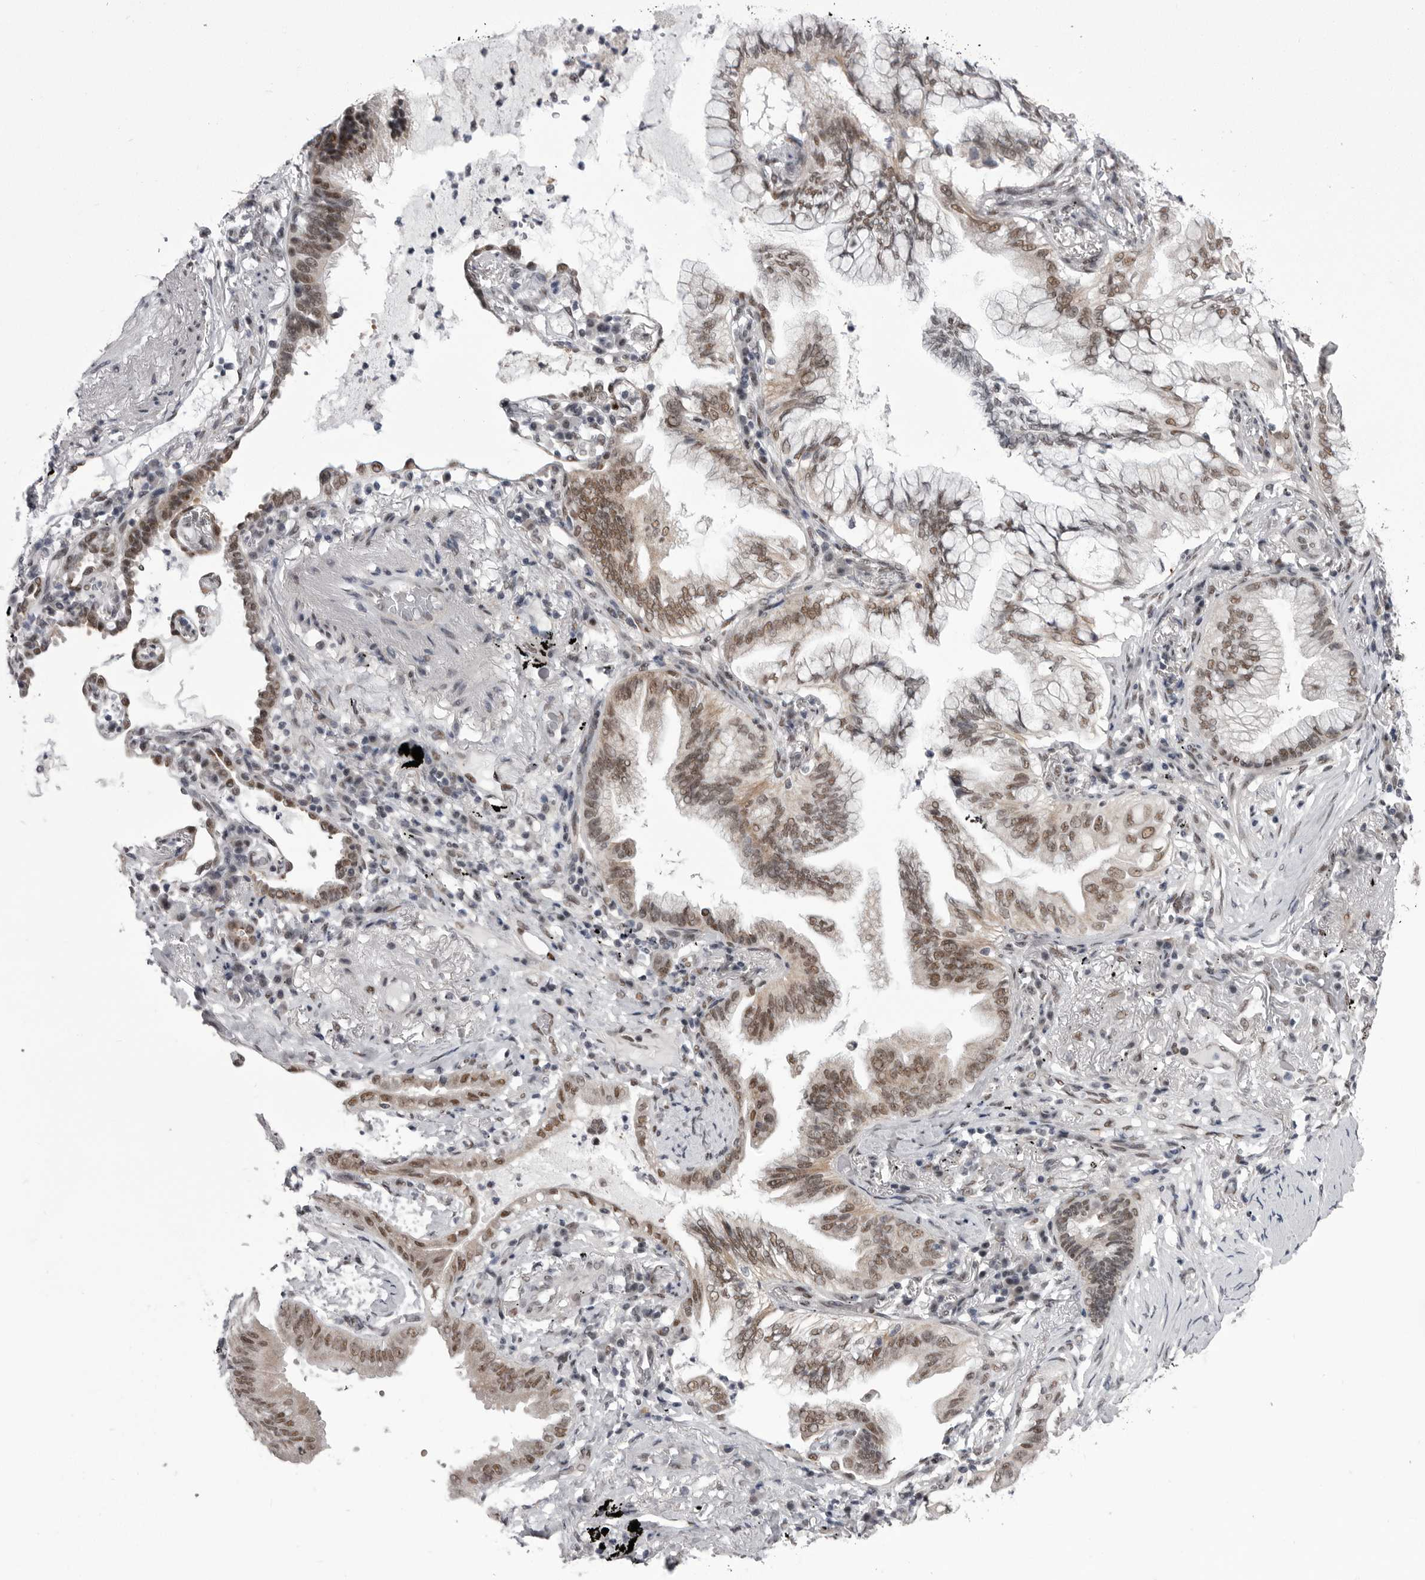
{"staining": {"intensity": "moderate", "quantity": ">75%", "location": "nuclear"}, "tissue": "lung cancer", "cell_type": "Tumor cells", "image_type": "cancer", "snomed": [{"axis": "morphology", "description": "Adenocarcinoma, NOS"}, {"axis": "topography", "description": "Lung"}], "caption": "This is an image of immunohistochemistry (IHC) staining of lung cancer, which shows moderate staining in the nuclear of tumor cells.", "gene": "MEPCE", "patient": {"sex": "female", "age": 70}}